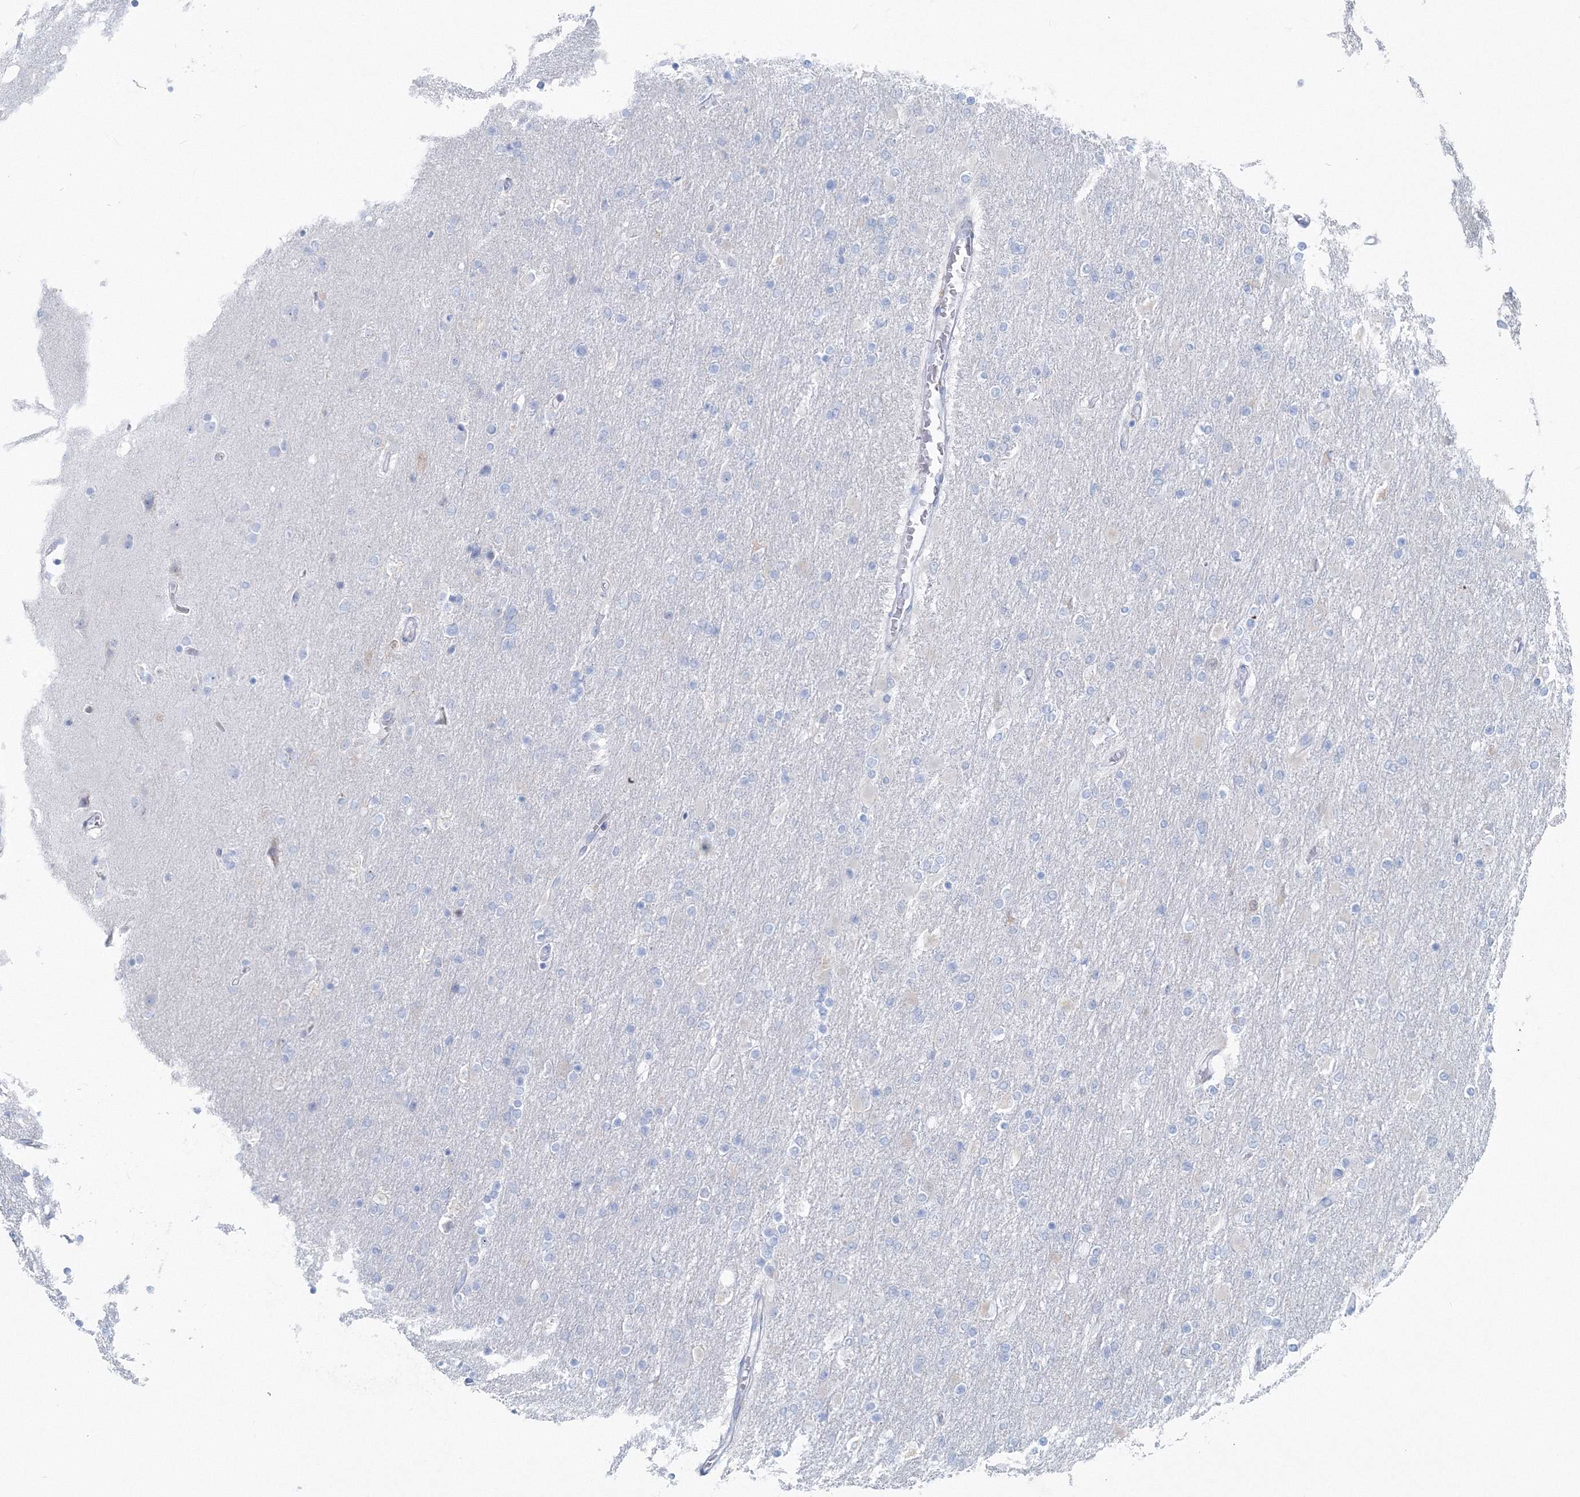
{"staining": {"intensity": "negative", "quantity": "none", "location": "none"}, "tissue": "glioma", "cell_type": "Tumor cells", "image_type": "cancer", "snomed": [{"axis": "morphology", "description": "Glioma, malignant, High grade"}, {"axis": "topography", "description": "Cerebral cortex"}], "caption": "Tumor cells are negative for brown protein staining in malignant high-grade glioma. (Brightfield microscopy of DAB IHC at high magnification).", "gene": "RCN1", "patient": {"sex": "female", "age": 36}}